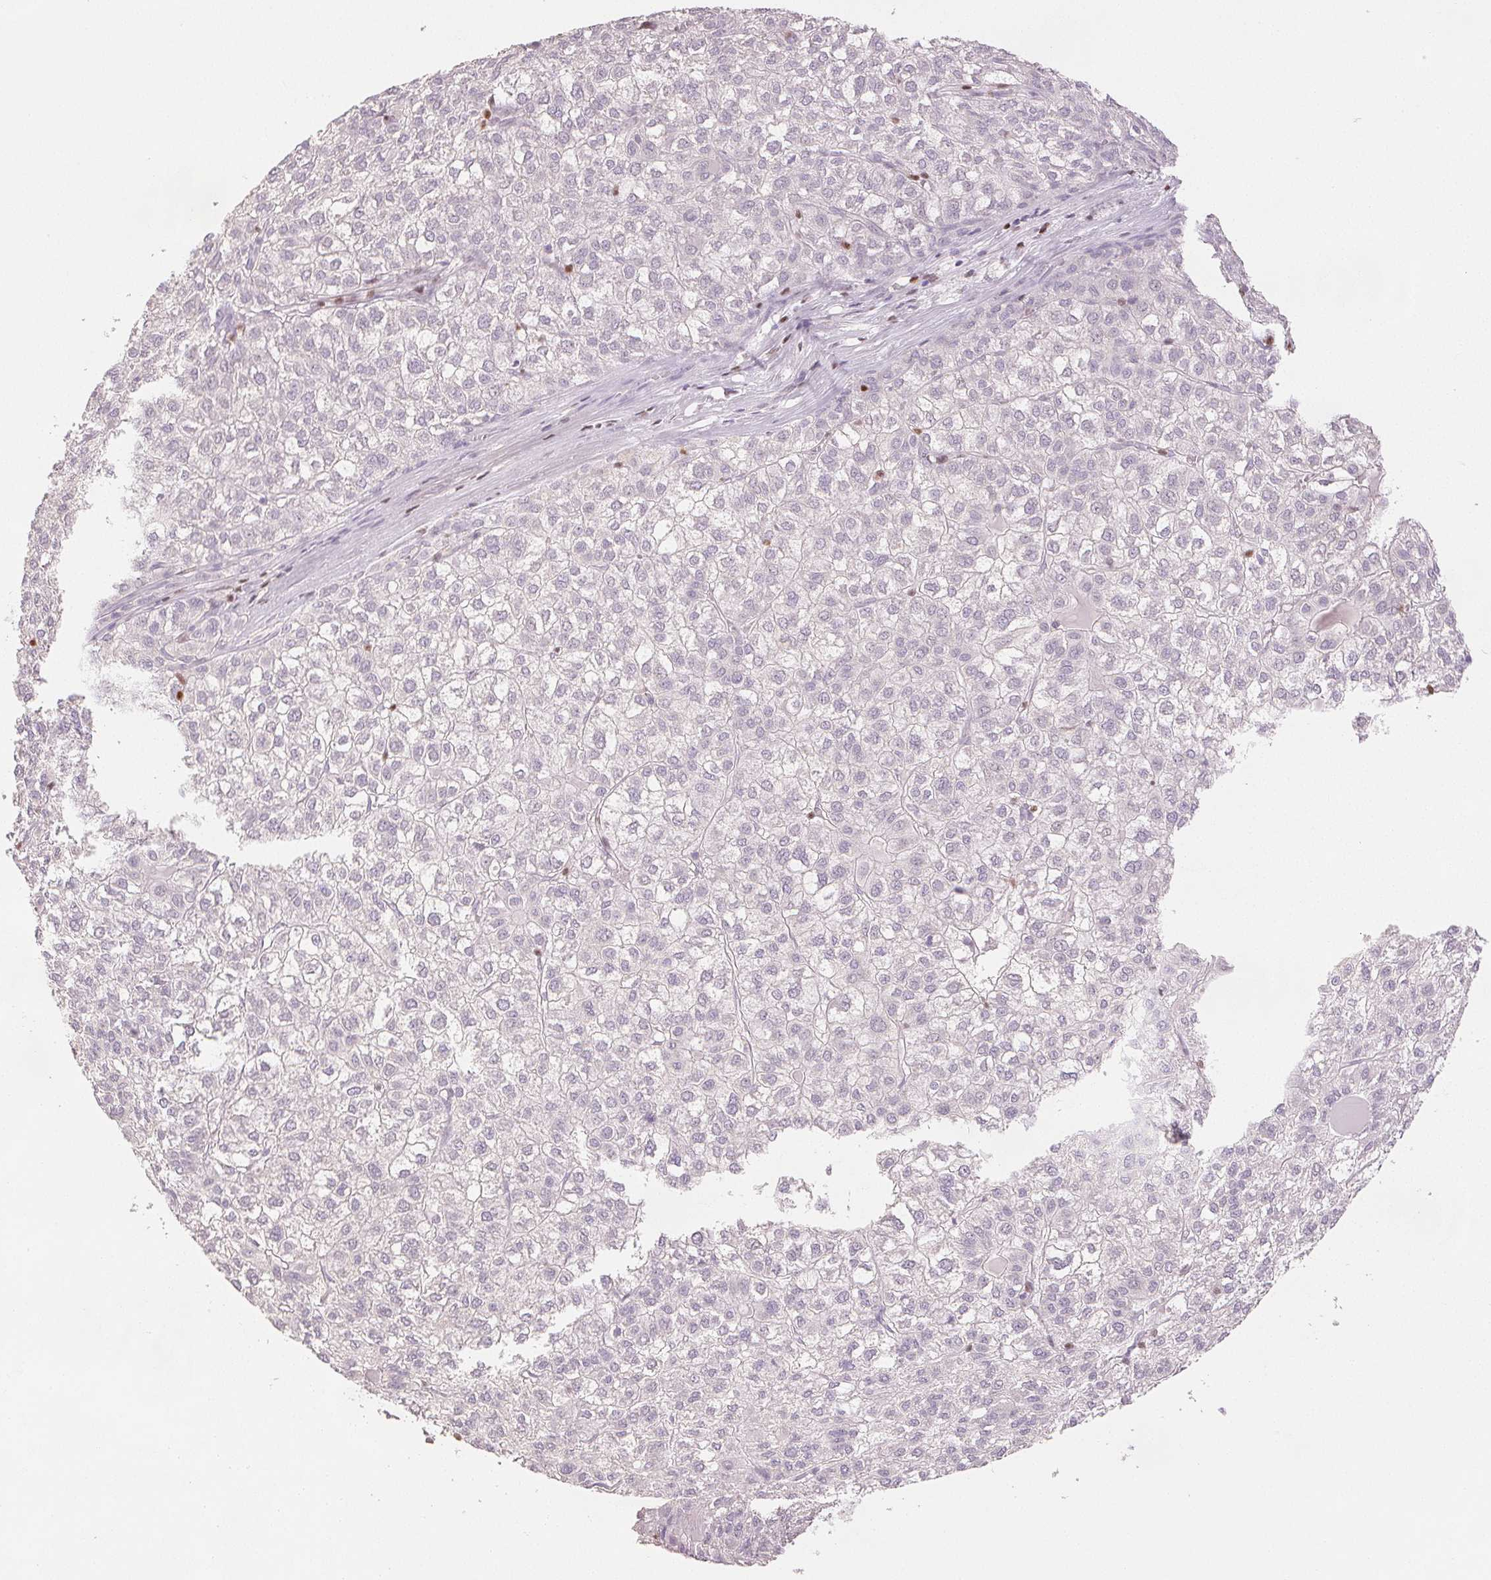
{"staining": {"intensity": "negative", "quantity": "none", "location": "none"}, "tissue": "liver cancer", "cell_type": "Tumor cells", "image_type": "cancer", "snomed": [{"axis": "morphology", "description": "Carcinoma, Hepatocellular, NOS"}, {"axis": "topography", "description": "Liver"}], "caption": "Liver cancer was stained to show a protein in brown. There is no significant staining in tumor cells. Nuclei are stained in blue.", "gene": "RUNX2", "patient": {"sex": "female", "age": 43}}